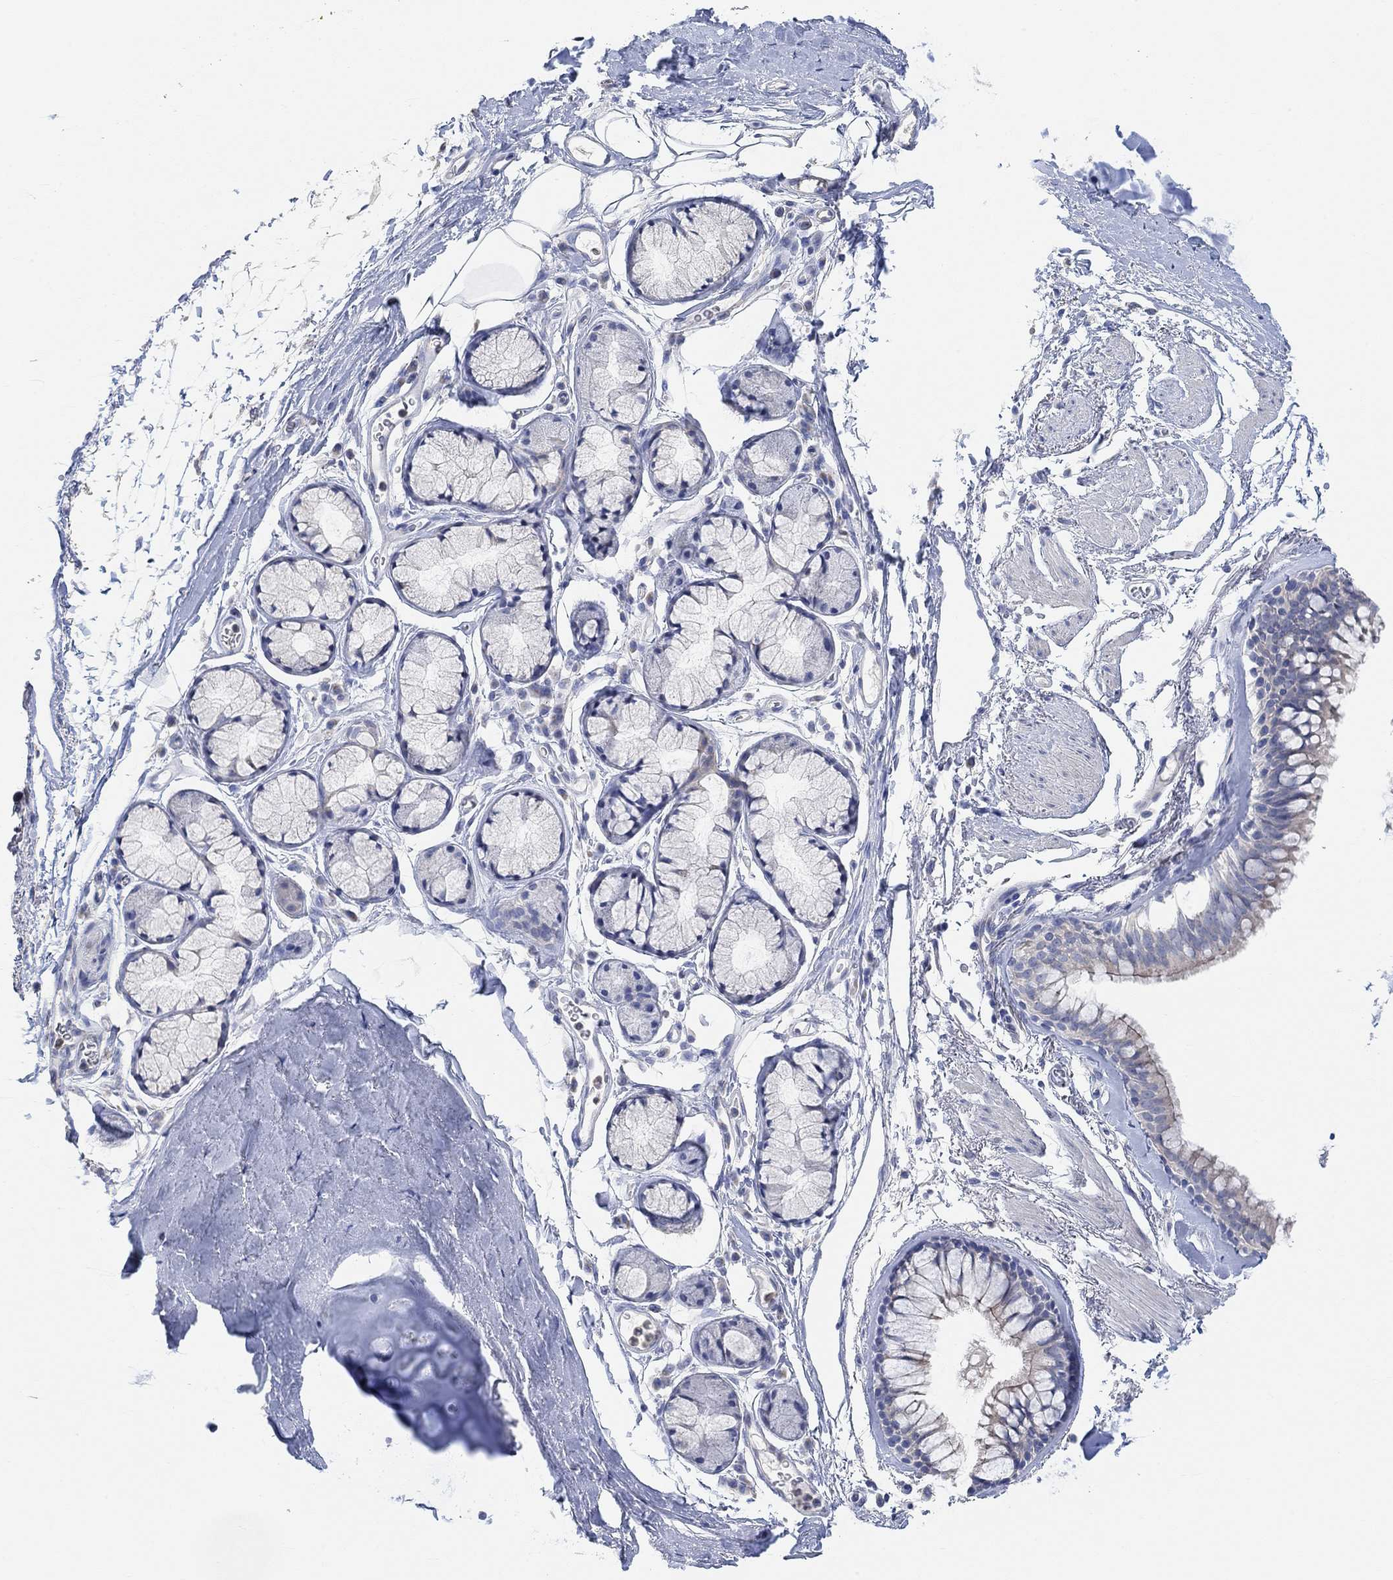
{"staining": {"intensity": "moderate", "quantity": "<25%", "location": "cytoplasmic/membranous"}, "tissue": "bronchus", "cell_type": "Respiratory epithelial cells", "image_type": "normal", "snomed": [{"axis": "morphology", "description": "Normal tissue, NOS"}, {"axis": "morphology", "description": "Squamous cell carcinoma, NOS"}, {"axis": "topography", "description": "Cartilage tissue"}, {"axis": "topography", "description": "Bronchus"}], "caption": "The image displays a brown stain indicating the presence of a protein in the cytoplasmic/membranous of respiratory epithelial cells in bronchus. Immunohistochemistry (ihc) stains the protein of interest in brown and the nuclei are stained blue.", "gene": "NLRP14", "patient": {"sex": "male", "age": 72}}